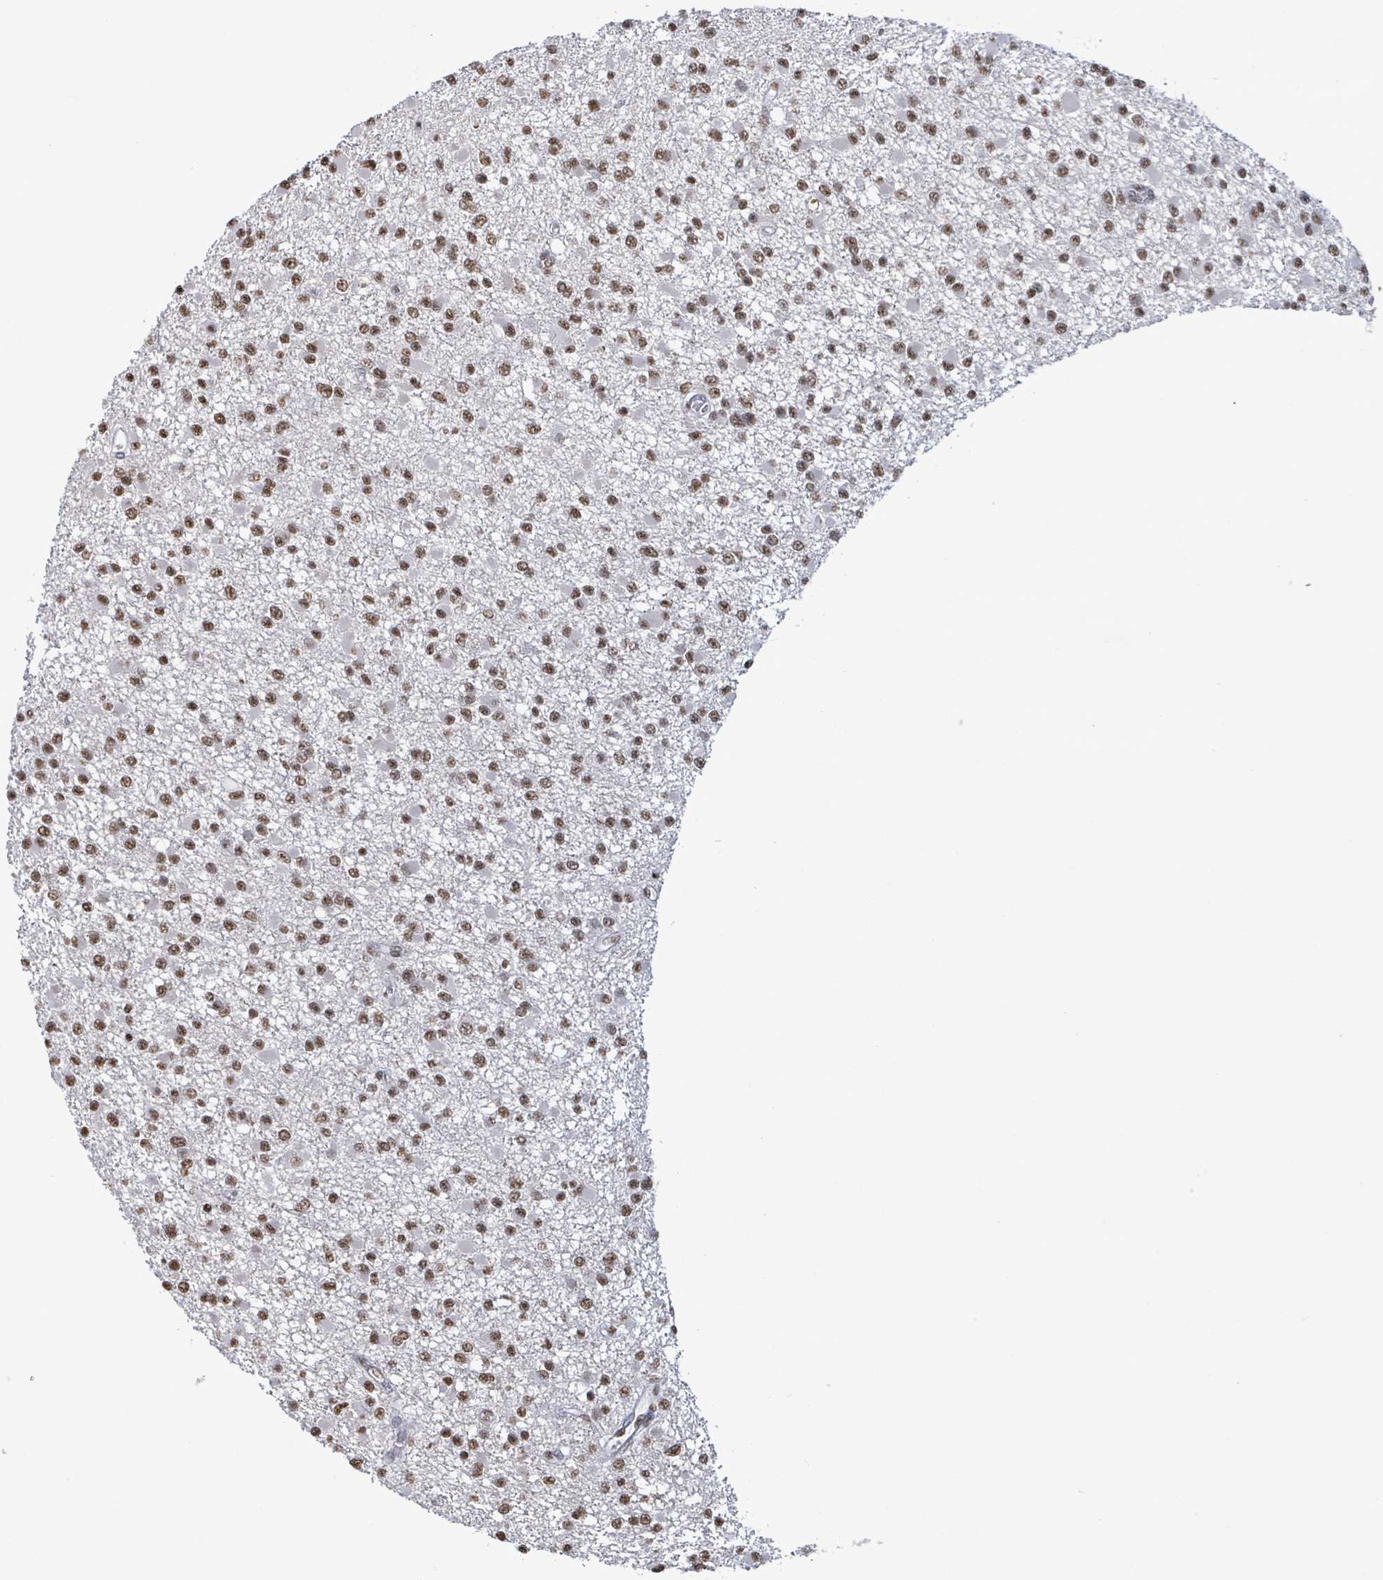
{"staining": {"intensity": "moderate", "quantity": ">75%", "location": "nuclear"}, "tissue": "glioma", "cell_type": "Tumor cells", "image_type": "cancer", "snomed": [{"axis": "morphology", "description": "Glioma, malignant, Low grade"}, {"axis": "topography", "description": "Brain"}], "caption": "A photomicrograph of human glioma stained for a protein exhibits moderate nuclear brown staining in tumor cells.", "gene": "SAMD14", "patient": {"sex": "female", "age": 22}}